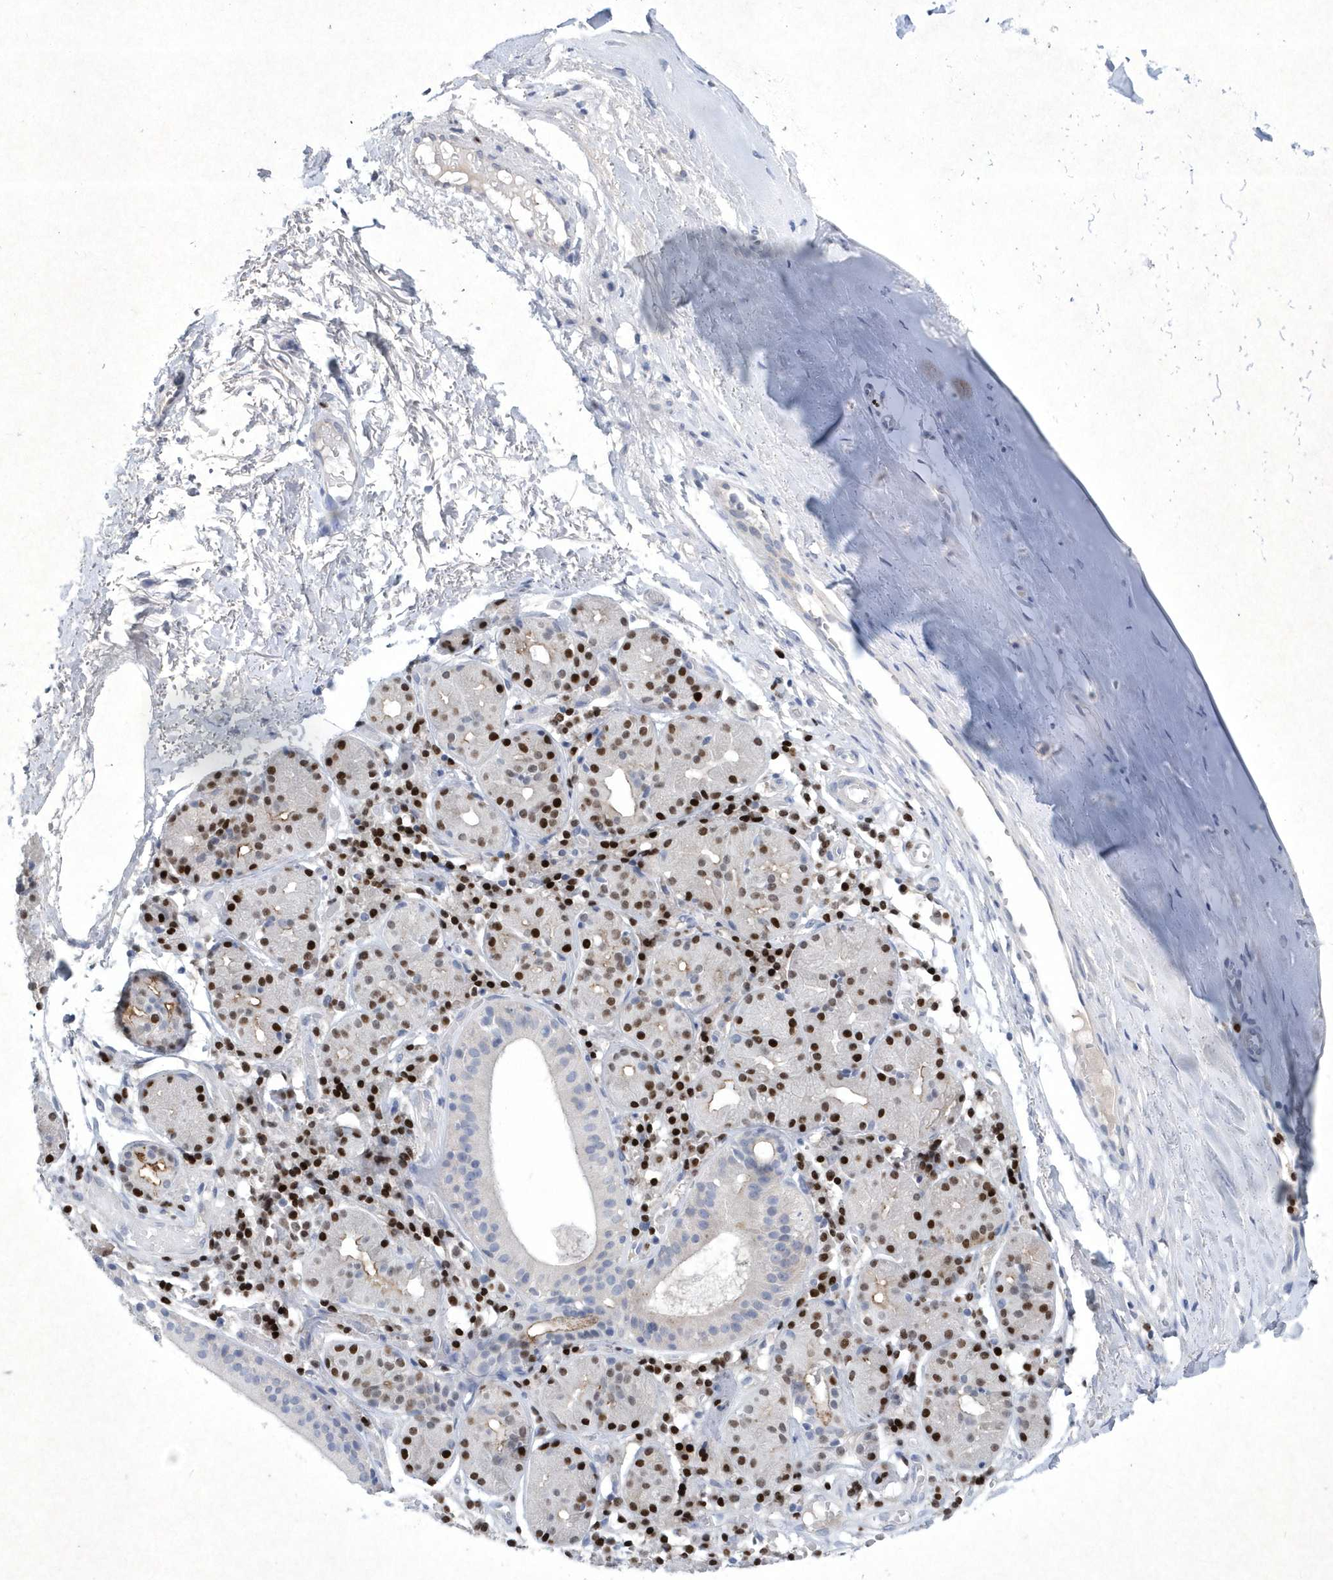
{"staining": {"intensity": "negative", "quantity": "none", "location": "none"}, "tissue": "adipose tissue", "cell_type": "Adipocytes", "image_type": "normal", "snomed": [{"axis": "morphology", "description": "Normal tissue, NOS"}, {"axis": "morphology", "description": "Basal cell carcinoma"}, {"axis": "topography", "description": "Cartilage tissue"}, {"axis": "topography", "description": "Nasopharynx"}, {"axis": "topography", "description": "Oral tissue"}], "caption": "Immunohistochemical staining of normal human adipose tissue shows no significant staining in adipocytes. (Stains: DAB immunohistochemistry (IHC) with hematoxylin counter stain, Microscopy: brightfield microscopy at high magnification).", "gene": "BHLHA15", "patient": {"sex": "female", "age": 77}}